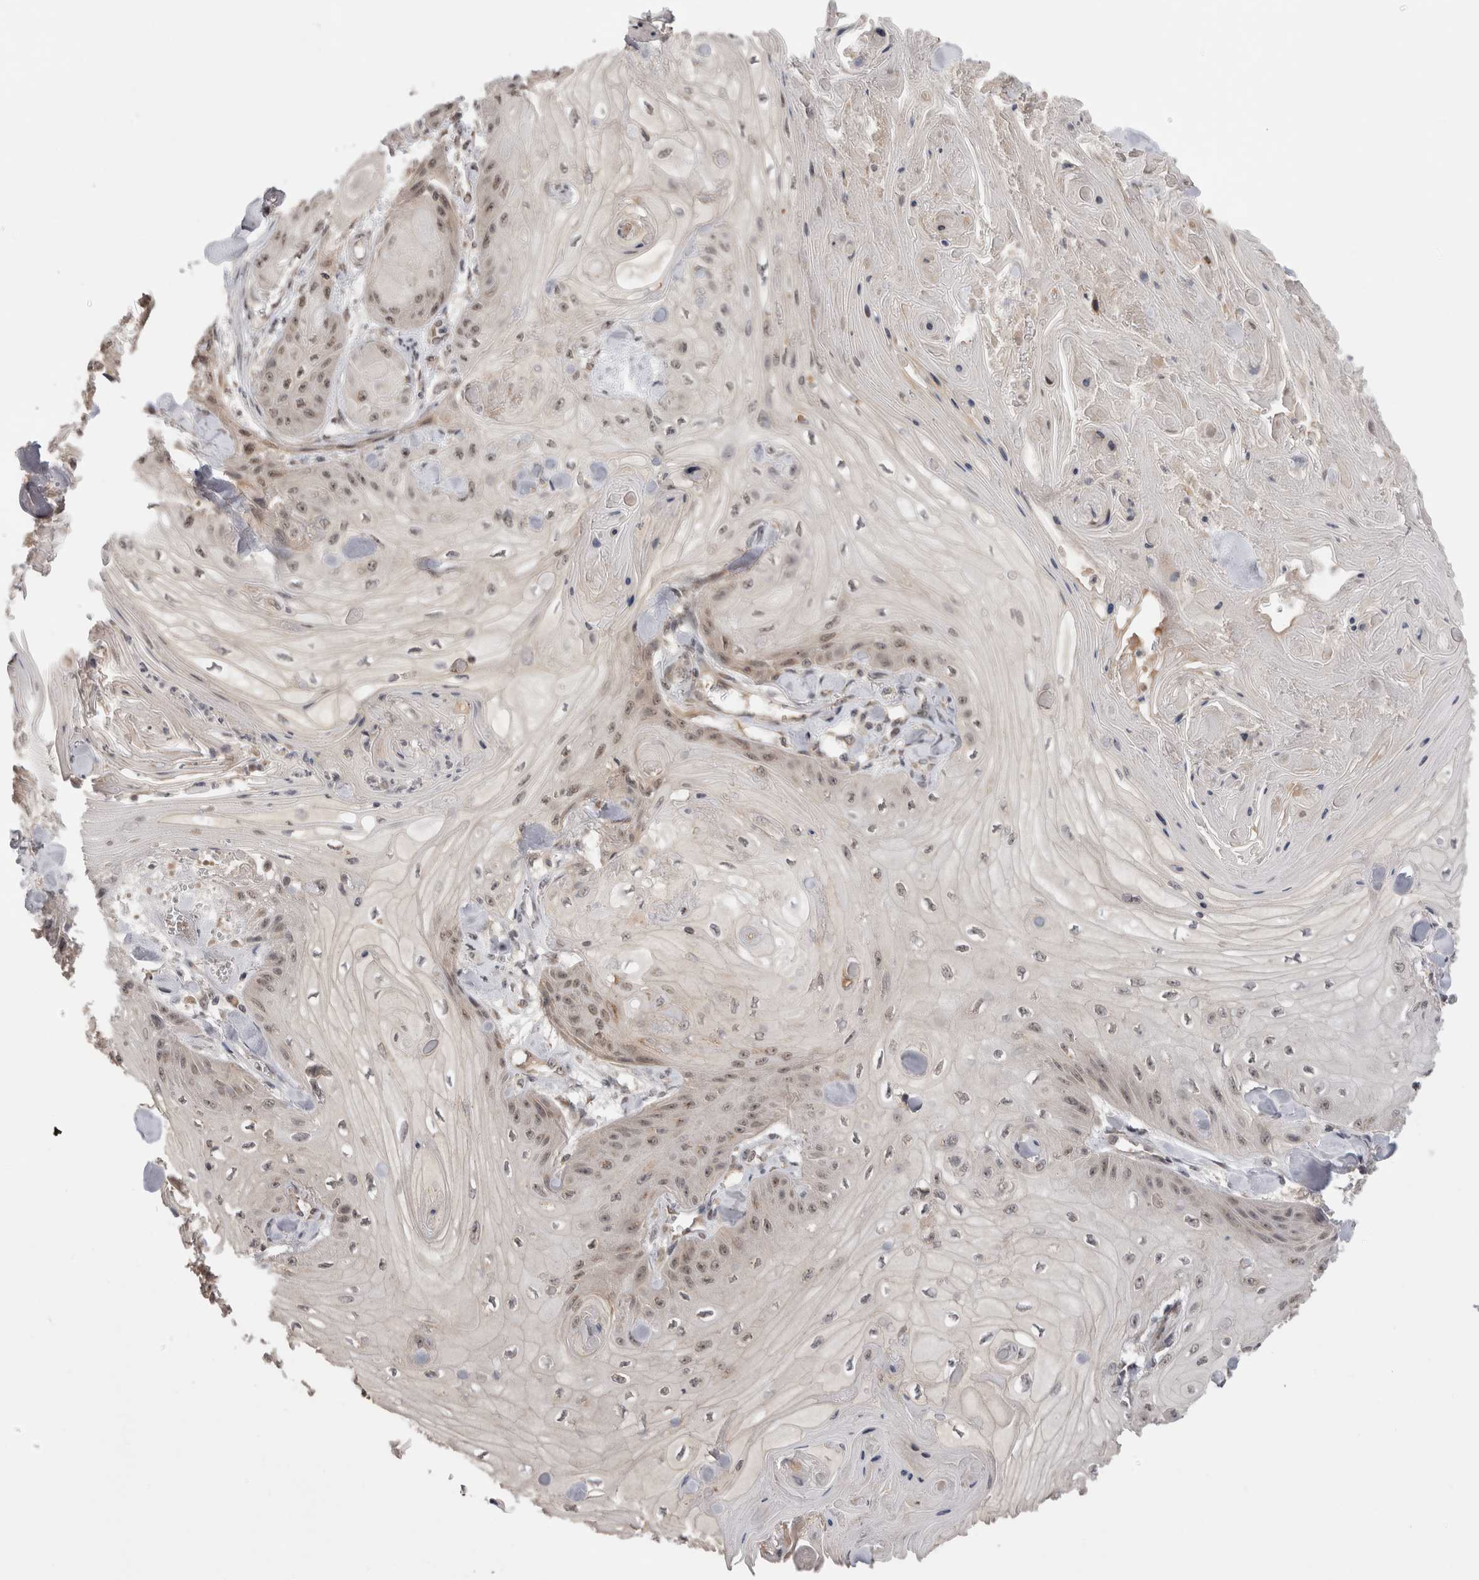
{"staining": {"intensity": "moderate", "quantity": "<25%", "location": "nuclear"}, "tissue": "skin cancer", "cell_type": "Tumor cells", "image_type": "cancer", "snomed": [{"axis": "morphology", "description": "Squamous cell carcinoma, NOS"}, {"axis": "topography", "description": "Skin"}], "caption": "About <25% of tumor cells in human skin squamous cell carcinoma exhibit moderate nuclear protein positivity as visualized by brown immunohistochemical staining.", "gene": "TMEM65", "patient": {"sex": "male", "age": 74}}